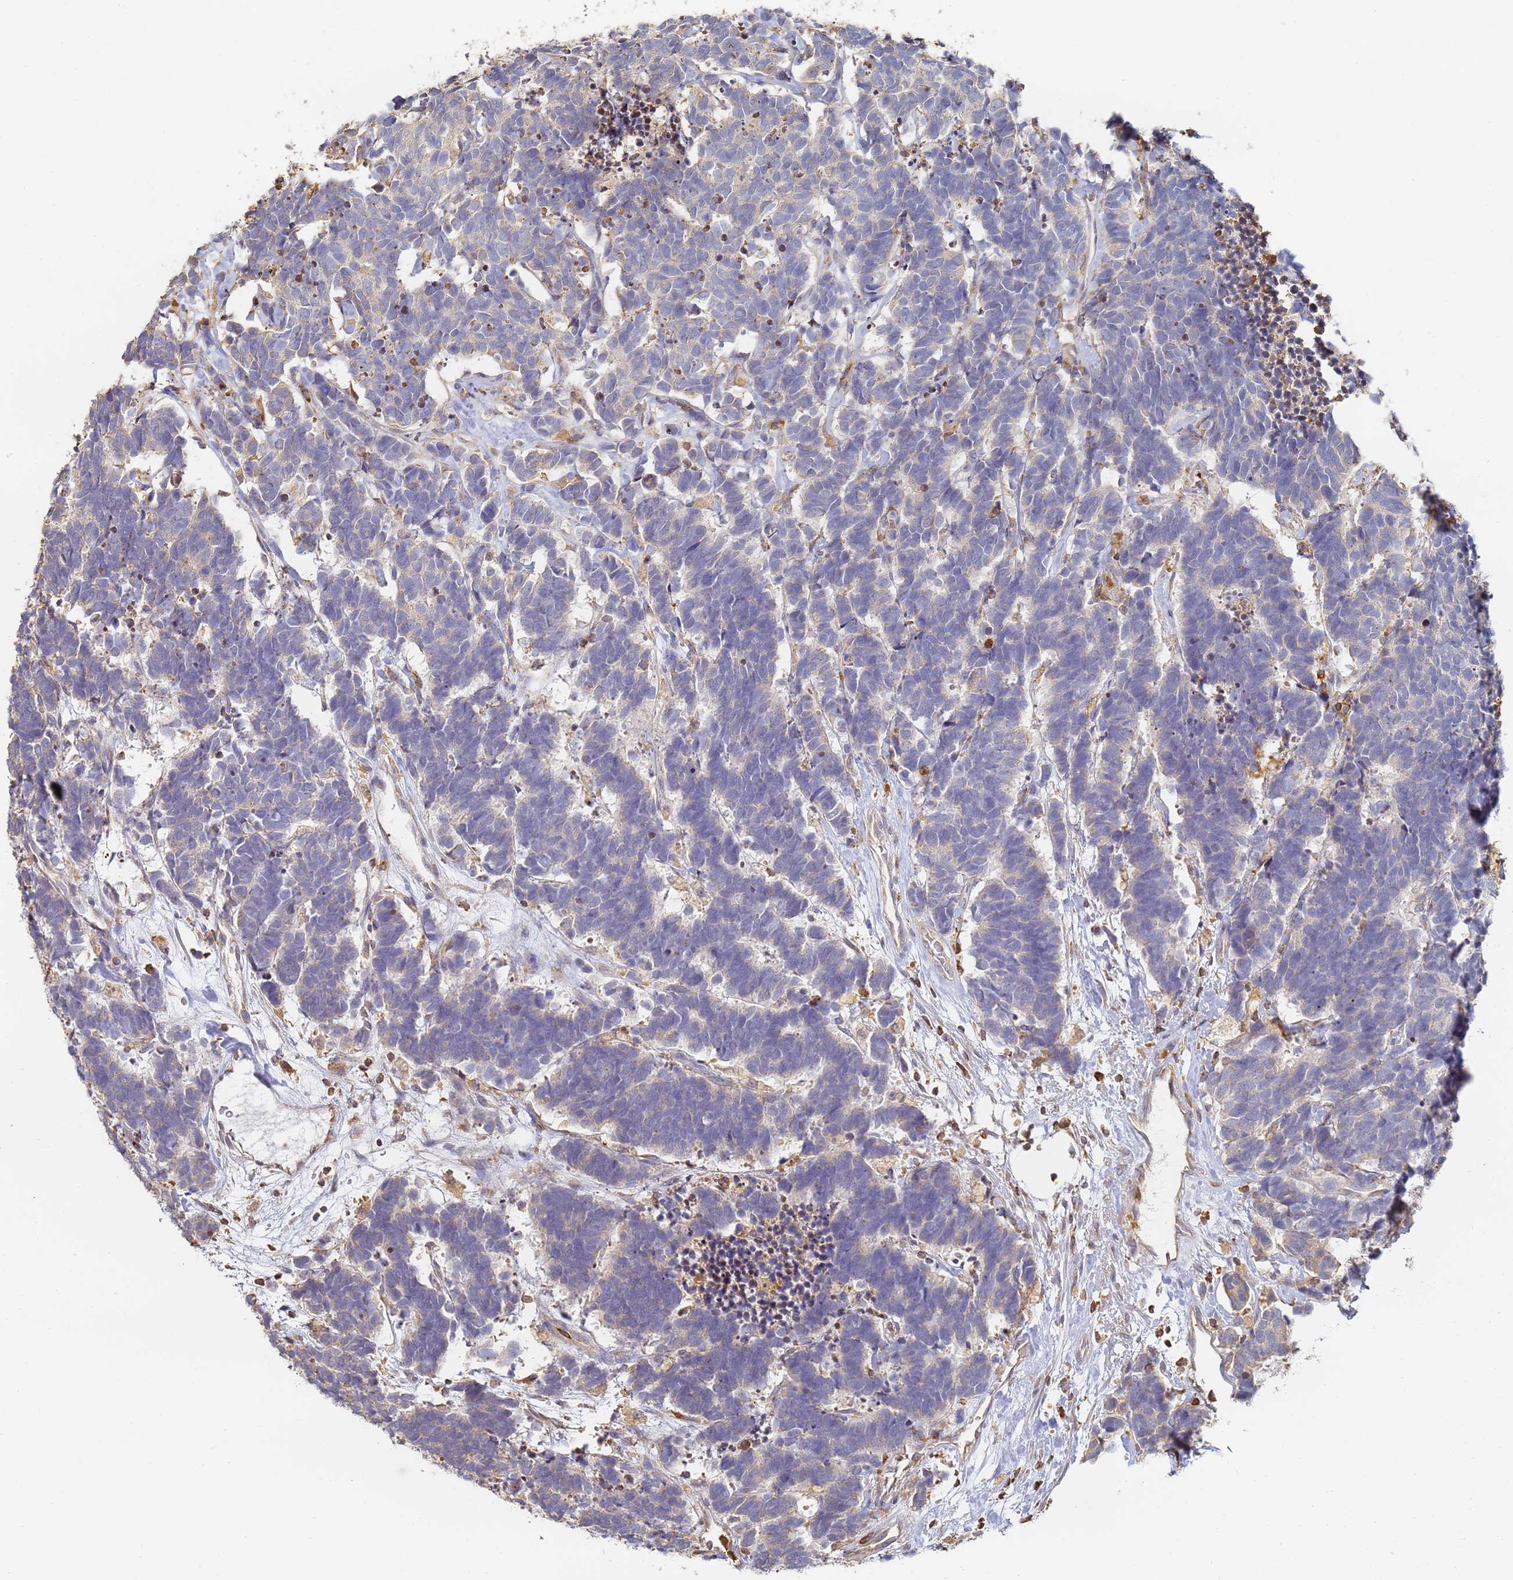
{"staining": {"intensity": "weak", "quantity": "<25%", "location": "cytoplasmic/membranous"}, "tissue": "carcinoid", "cell_type": "Tumor cells", "image_type": "cancer", "snomed": [{"axis": "morphology", "description": "Carcinoma, NOS"}, {"axis": "morphology", "description": "Carcinoid, malignant, NOS"}, {"axis": "topography", "description": "Urinary bladder"}], "caption": "Tumor cells are negative for protein expression in human carcinoid.", "gene": "BIN2", "patient": {"sex": "male", "age": 57}}